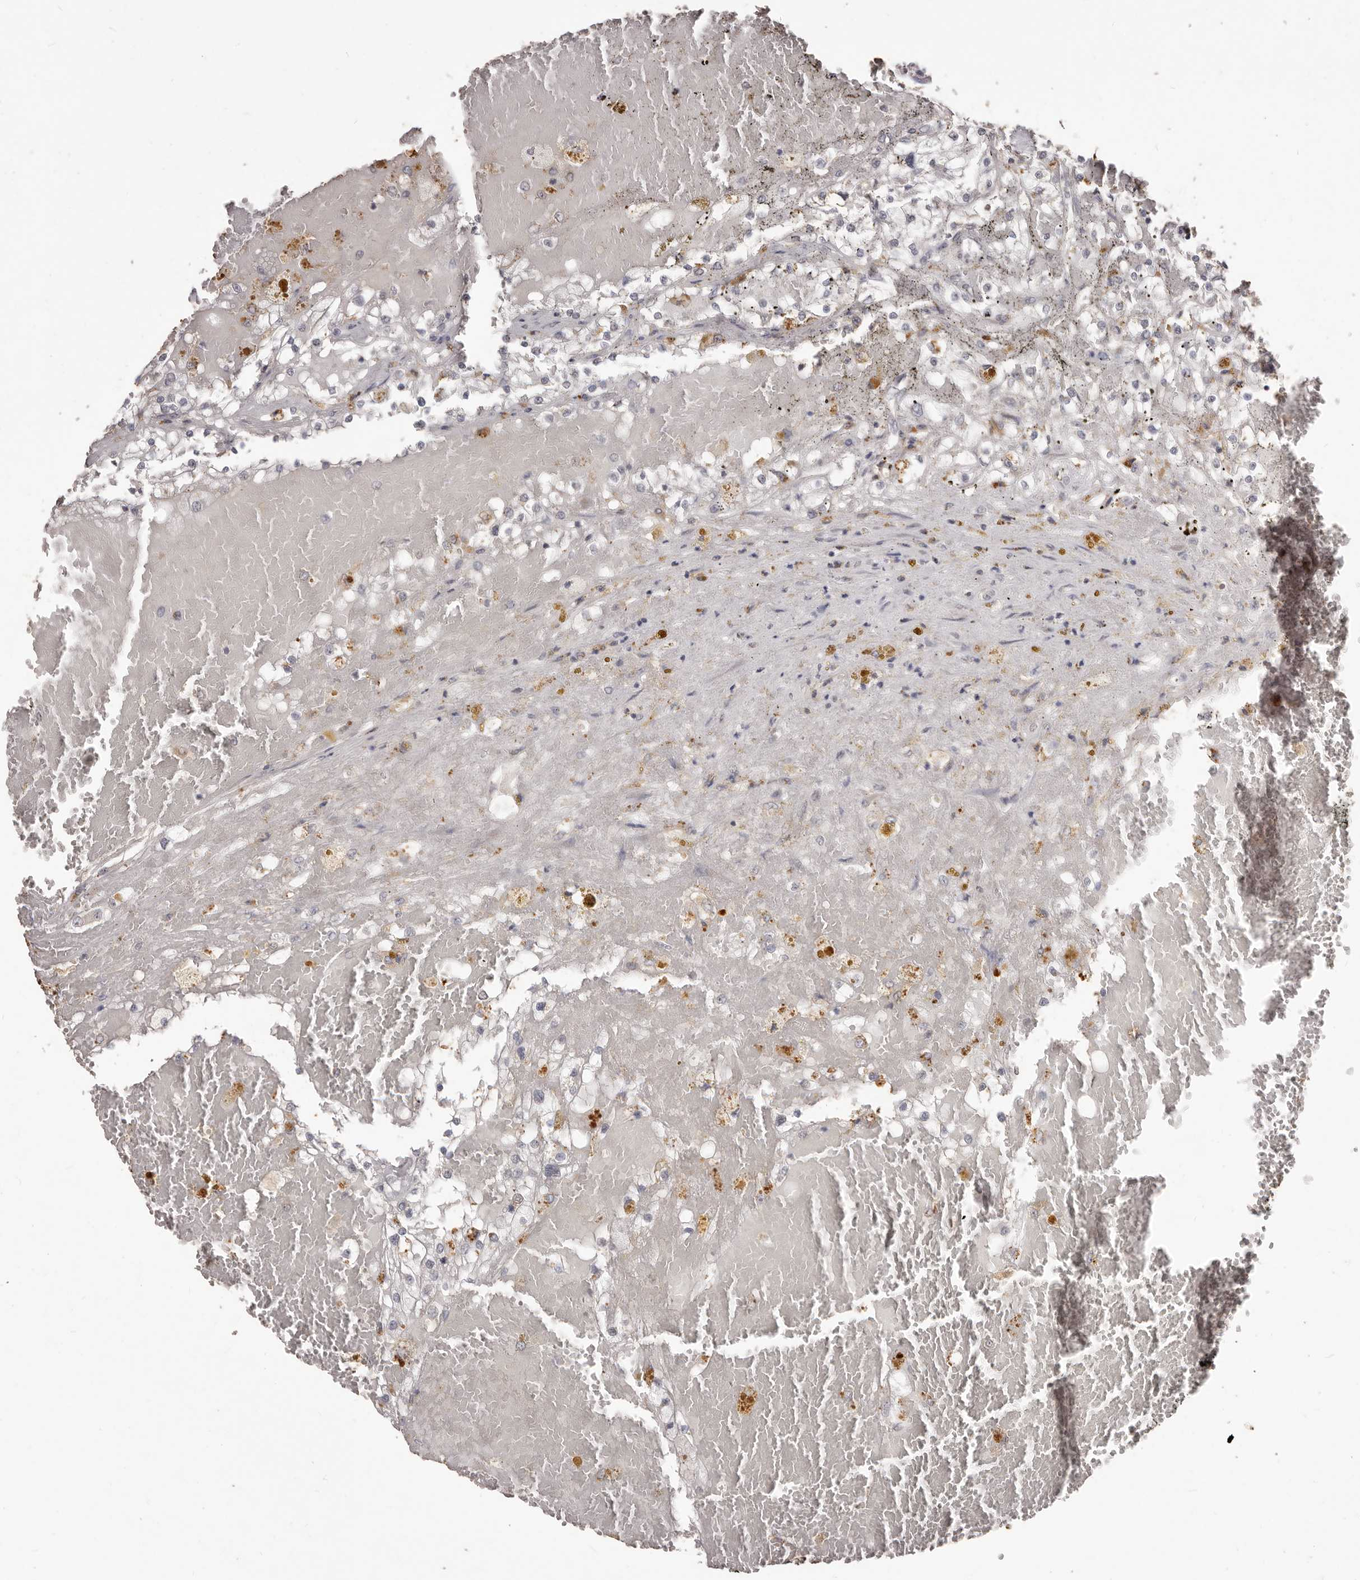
{"staining": {"intensity": "negative", "quantity": "none", "location": "none"}, "tissue": "renal cancer", "cell_type": "Tumor cells", "image_type": "cancer", "snomed": [{"axis": "morphology", "description": "Normal tissue, NOS"}, {"axis": "morphology", "description": "Adenocarcinoma, NOS"}, {"axis": "topography", "description": "Kidney"}], "caption": "Human renal cancer stained for a protein using immunohistochemistry displays no positivity in tumor cells.", "gene": "PRSS27", "patient": {"sex": "male", "age": 68}}